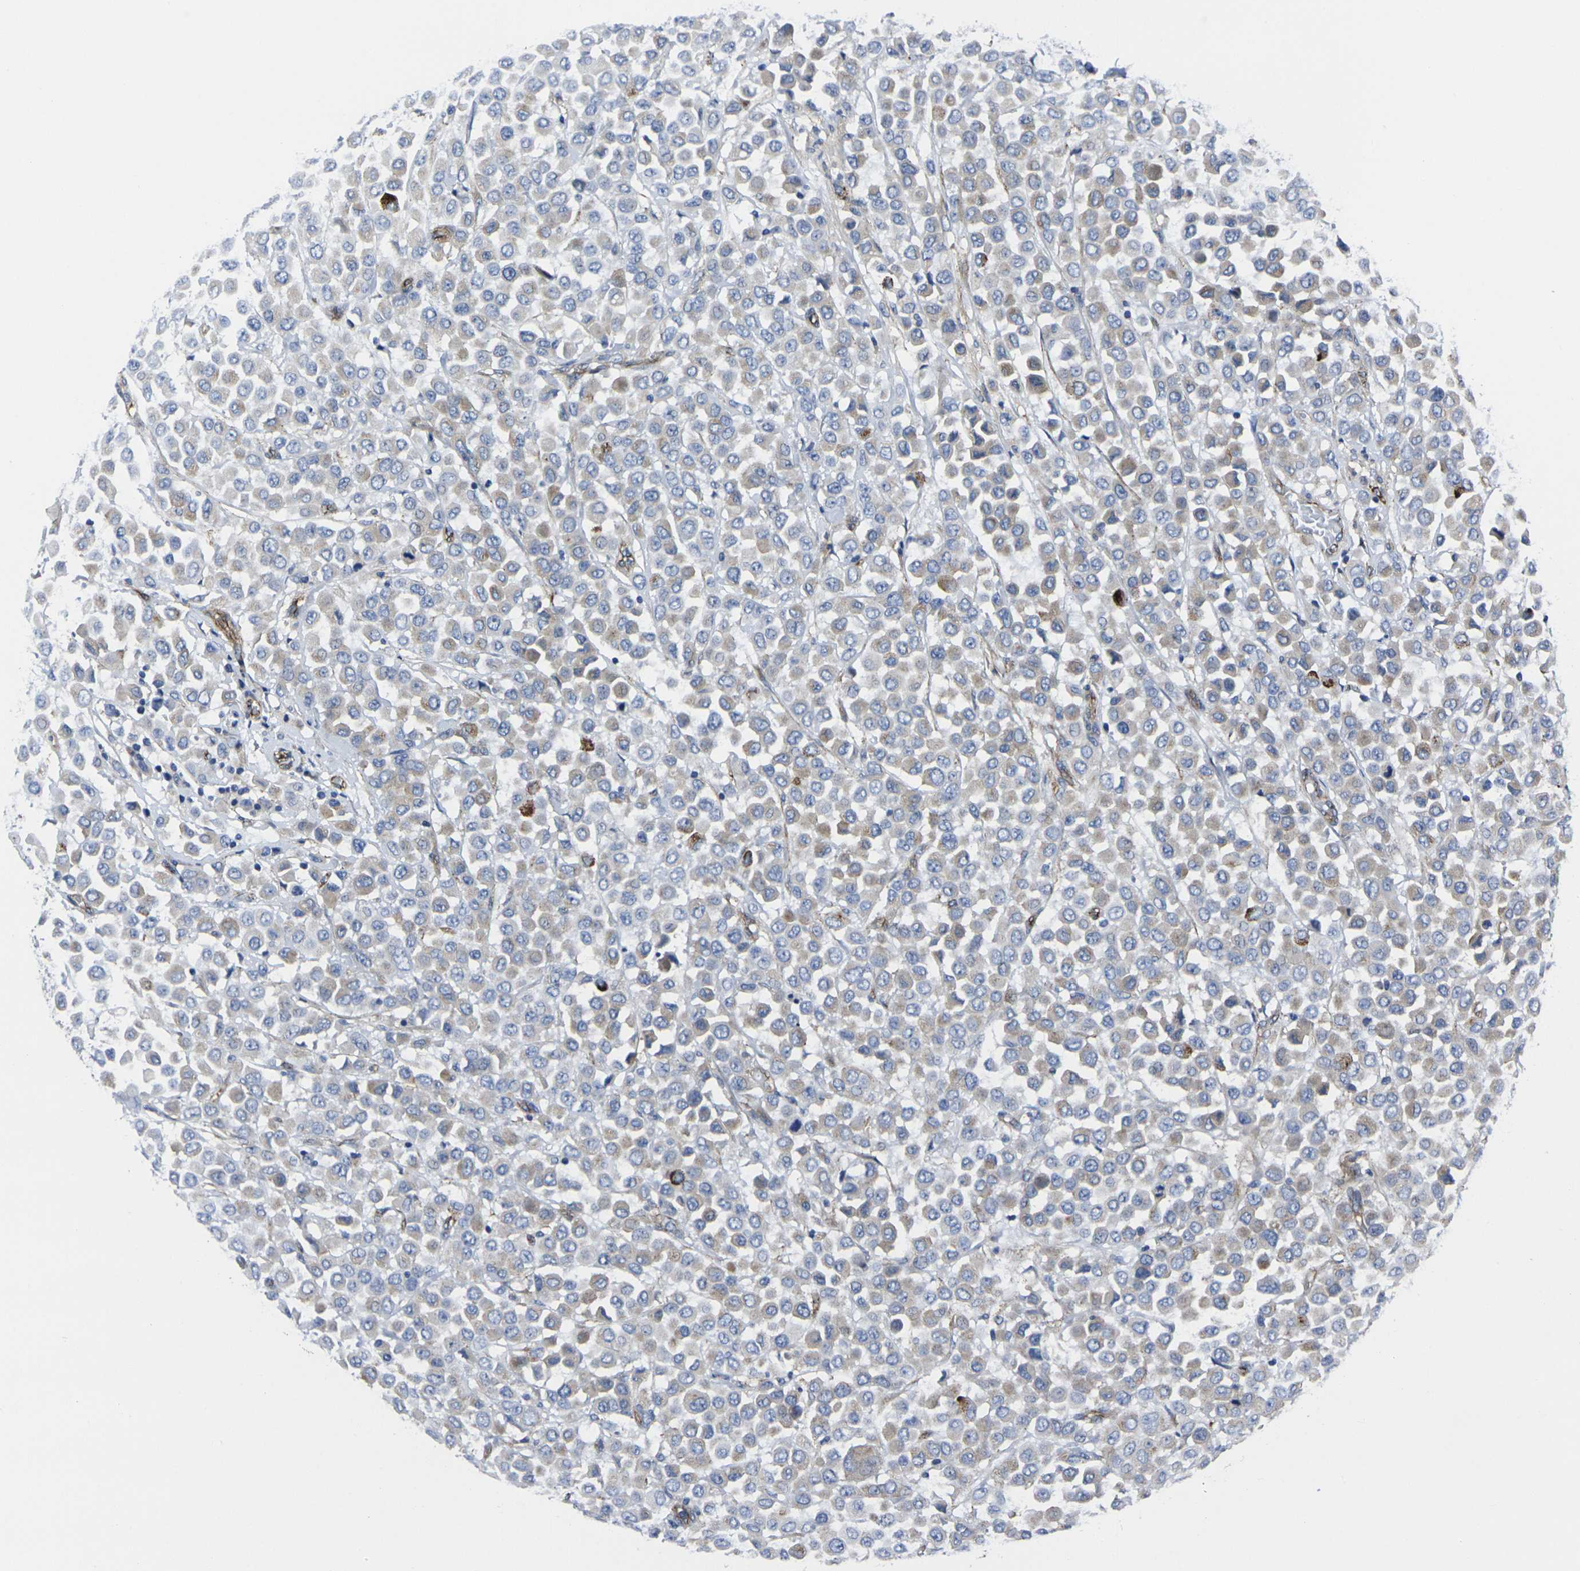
{"staining": {"intensity": "moderate", "quantity": "25%-75%", "location": "cytoplasmic/membranous"}, "tissue": "breast cancer", "cell_type": "Tumor cells", "image_type": "cancer", "snomed": [{"axis": "morphology", "description": "Duct carcinoma"}, {"axis": "topography", "description": "Breast"}], "caption": "Protein expression analysis of human breast cancer (invasive ductal carcinoma) reveals moderate cytoplasmic/membranous staining in about 25%-75% of tumor cells. (Brightfield microscopy of DAB IHC at high magnification).", "gene": "NUMB", "patient": {"sex": "female", "age": 61}}